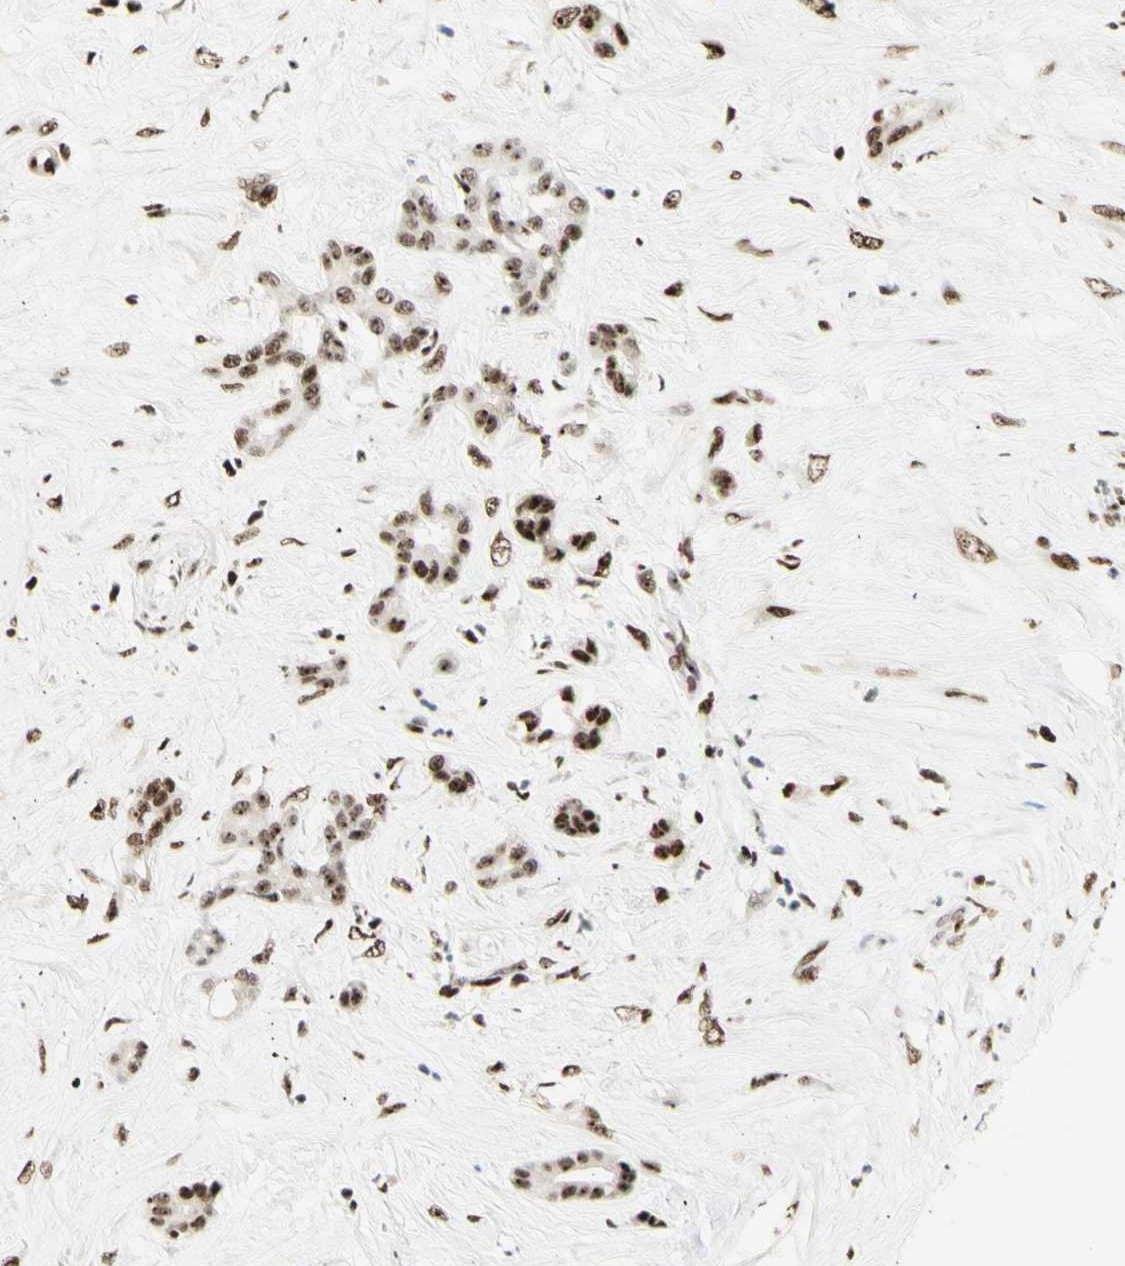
{"staining": {"intensity": "moderate", "quantity": ">75%", "location": "nuclear"}, "tissue": "pancreatic cancer", "cell_type": "Tumor cells", "image_type": "cancer", "snomed": [{"axis": "morphology", "description": "Adenocarcinoma, NOS"}, {"axis": "topography", "description": "Pancreas"}], "caption": "DAB immunohistochemical staining of human pancreatic cancer shows moderate nuclear protein expression in approximately >75% of tumor cells. Immunohistochemistry (ihc) stains the protein of interest in brown and the nuclei are stained blue.", "gene": "DHX9", "patient": {"sex": "male", "age": 41}}